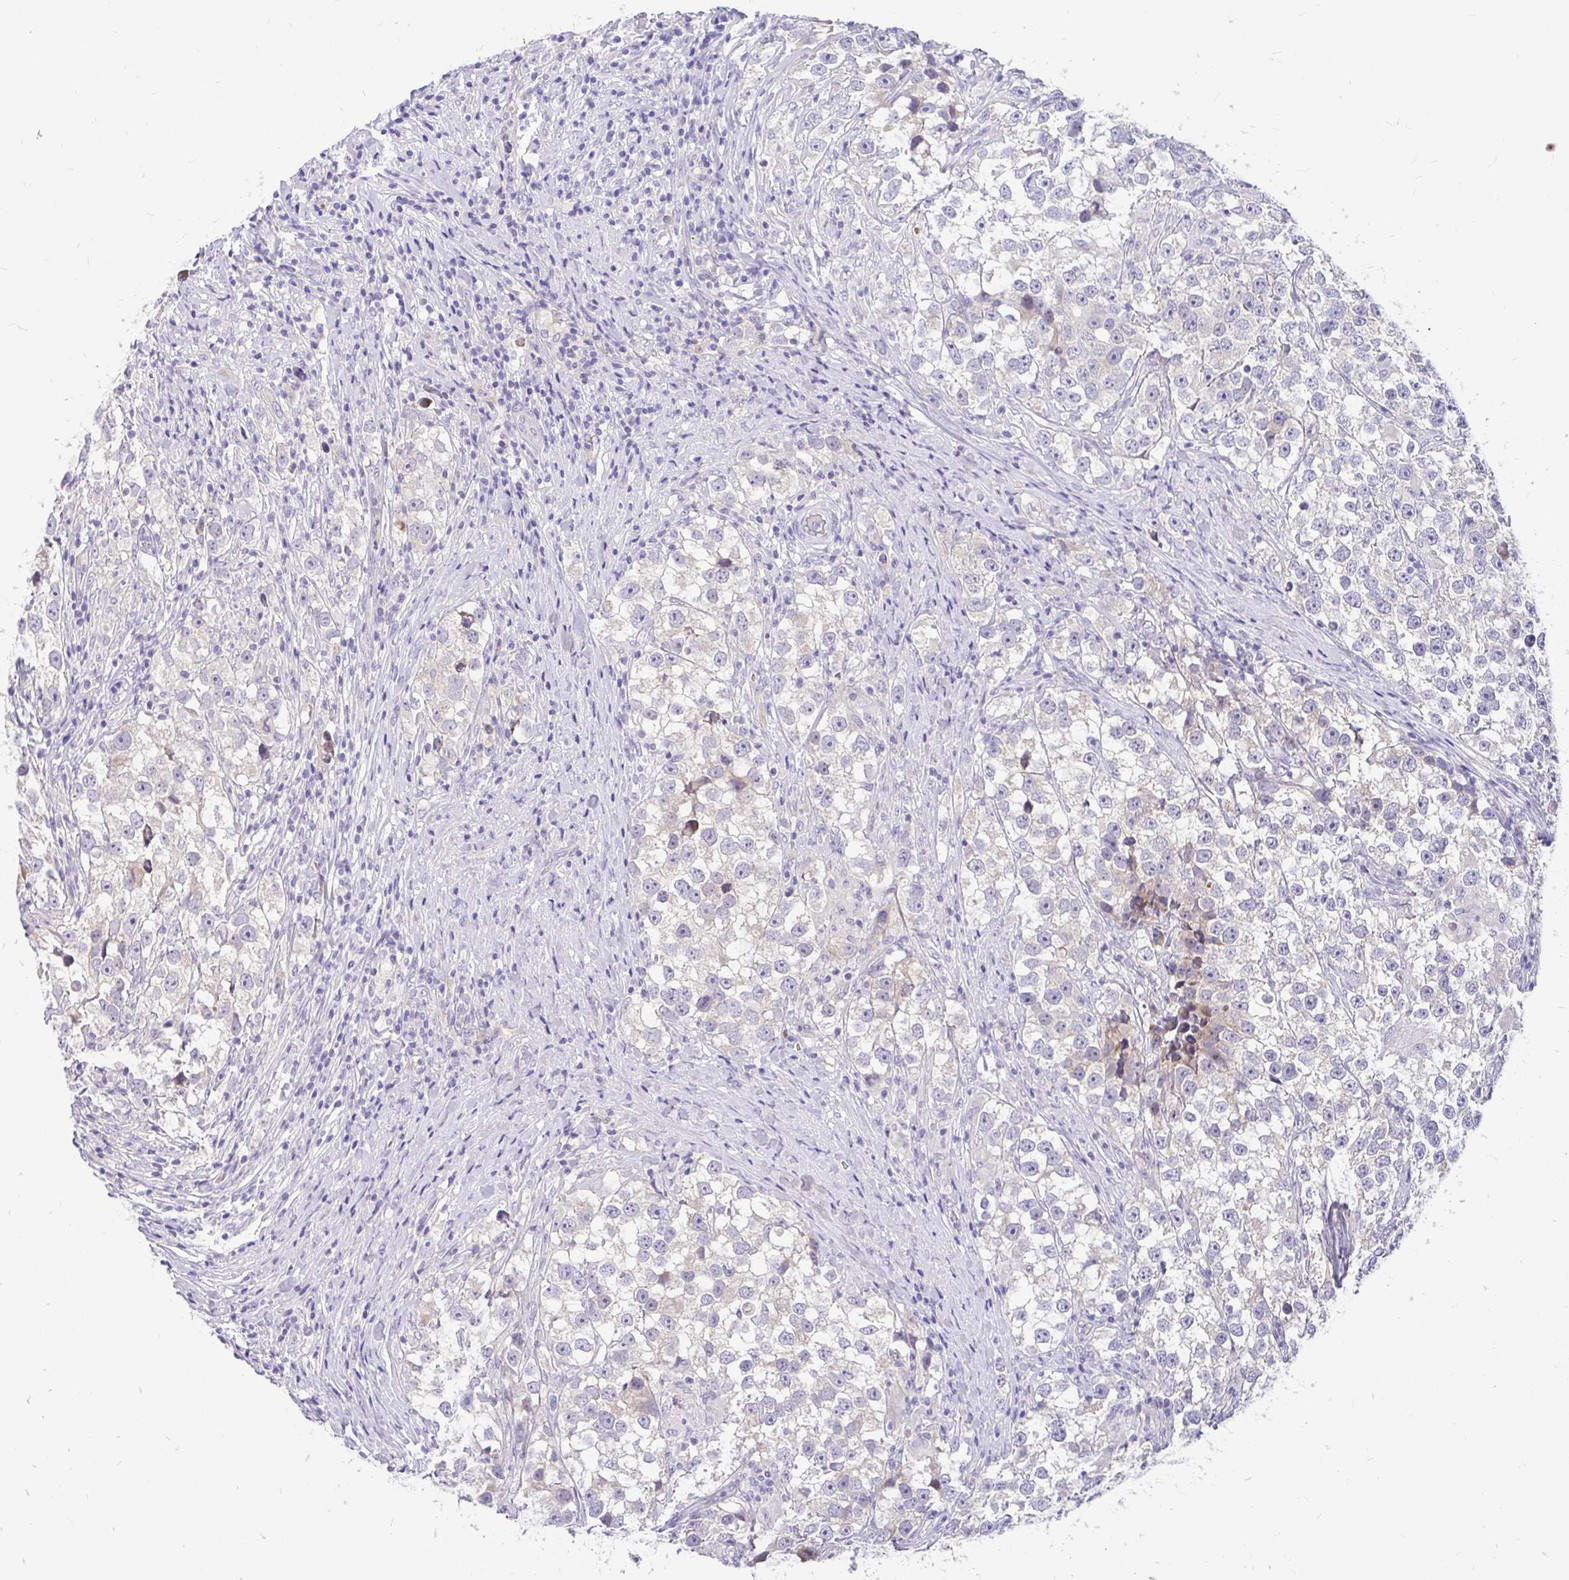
{"staining": {"intensity": "negative", "quantity": "none", "location": "none"}, "tissue": "testis cancer", "cell_type": "Tumor cells", "image_type": "cancer", "snomed": [{"axis": "morphology", "description": "Seminoma, NOS"}, {"axis": "topography", "description": "Testis"}], "caption": "Tumor cells show no significant protein positivity in testis seminoma.", "gene": "KIAA2013", "patient": {"sex": "male", "age": 46}}